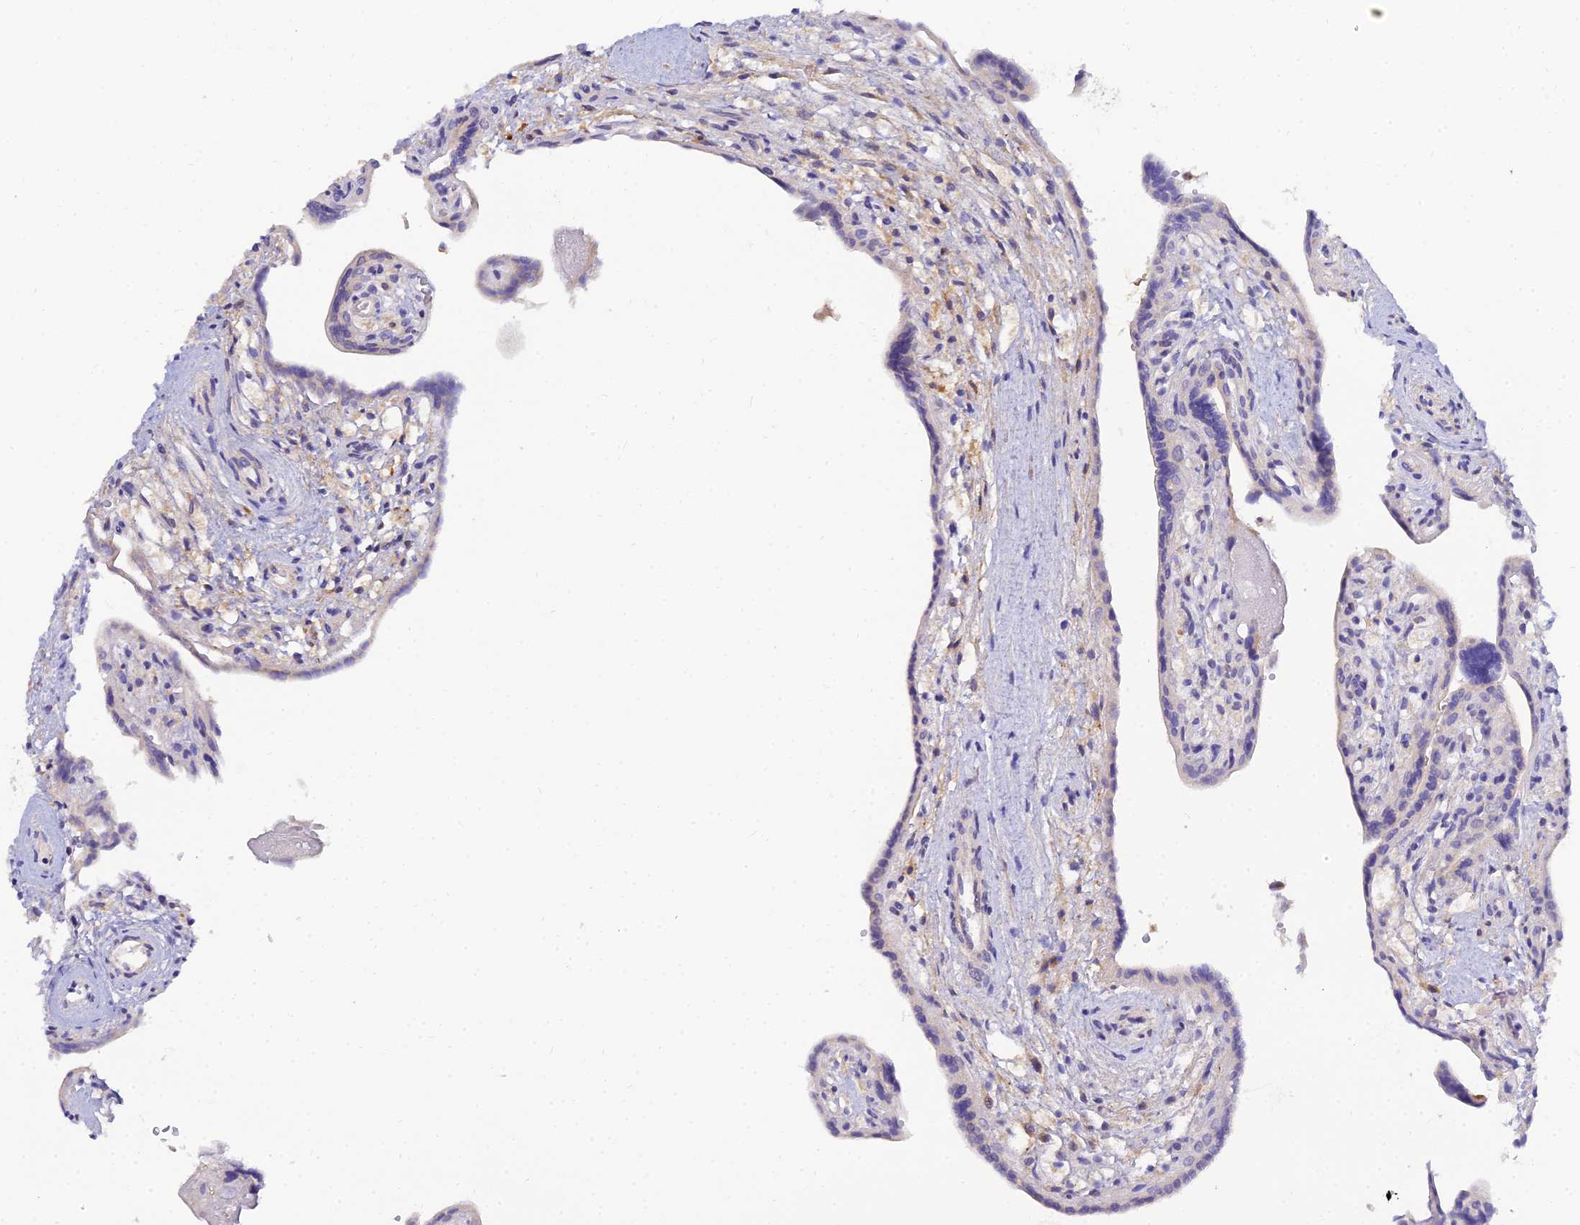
{"staining": {"intensity": "moderate", "quantity": "25%-75%", "location": "cytoplasmic/membranous"}, "tissue": "placenta", "cell_type": "Trophoblastic cells", "image_type": "normal", "snomed": [{"axis": "morphology", "description": "Normal tissue, NOS"}, {"axis": "topography", "description": "Placenta"}], "caption": "Immunohistochemical staining of normal placenta shows medium levels of moderate cytoplasmic/membranous expression in about 25%-75% of trophoblastic cells.", "gene": "ARL8A", "patient": {"sex": "female", "age": 37}}